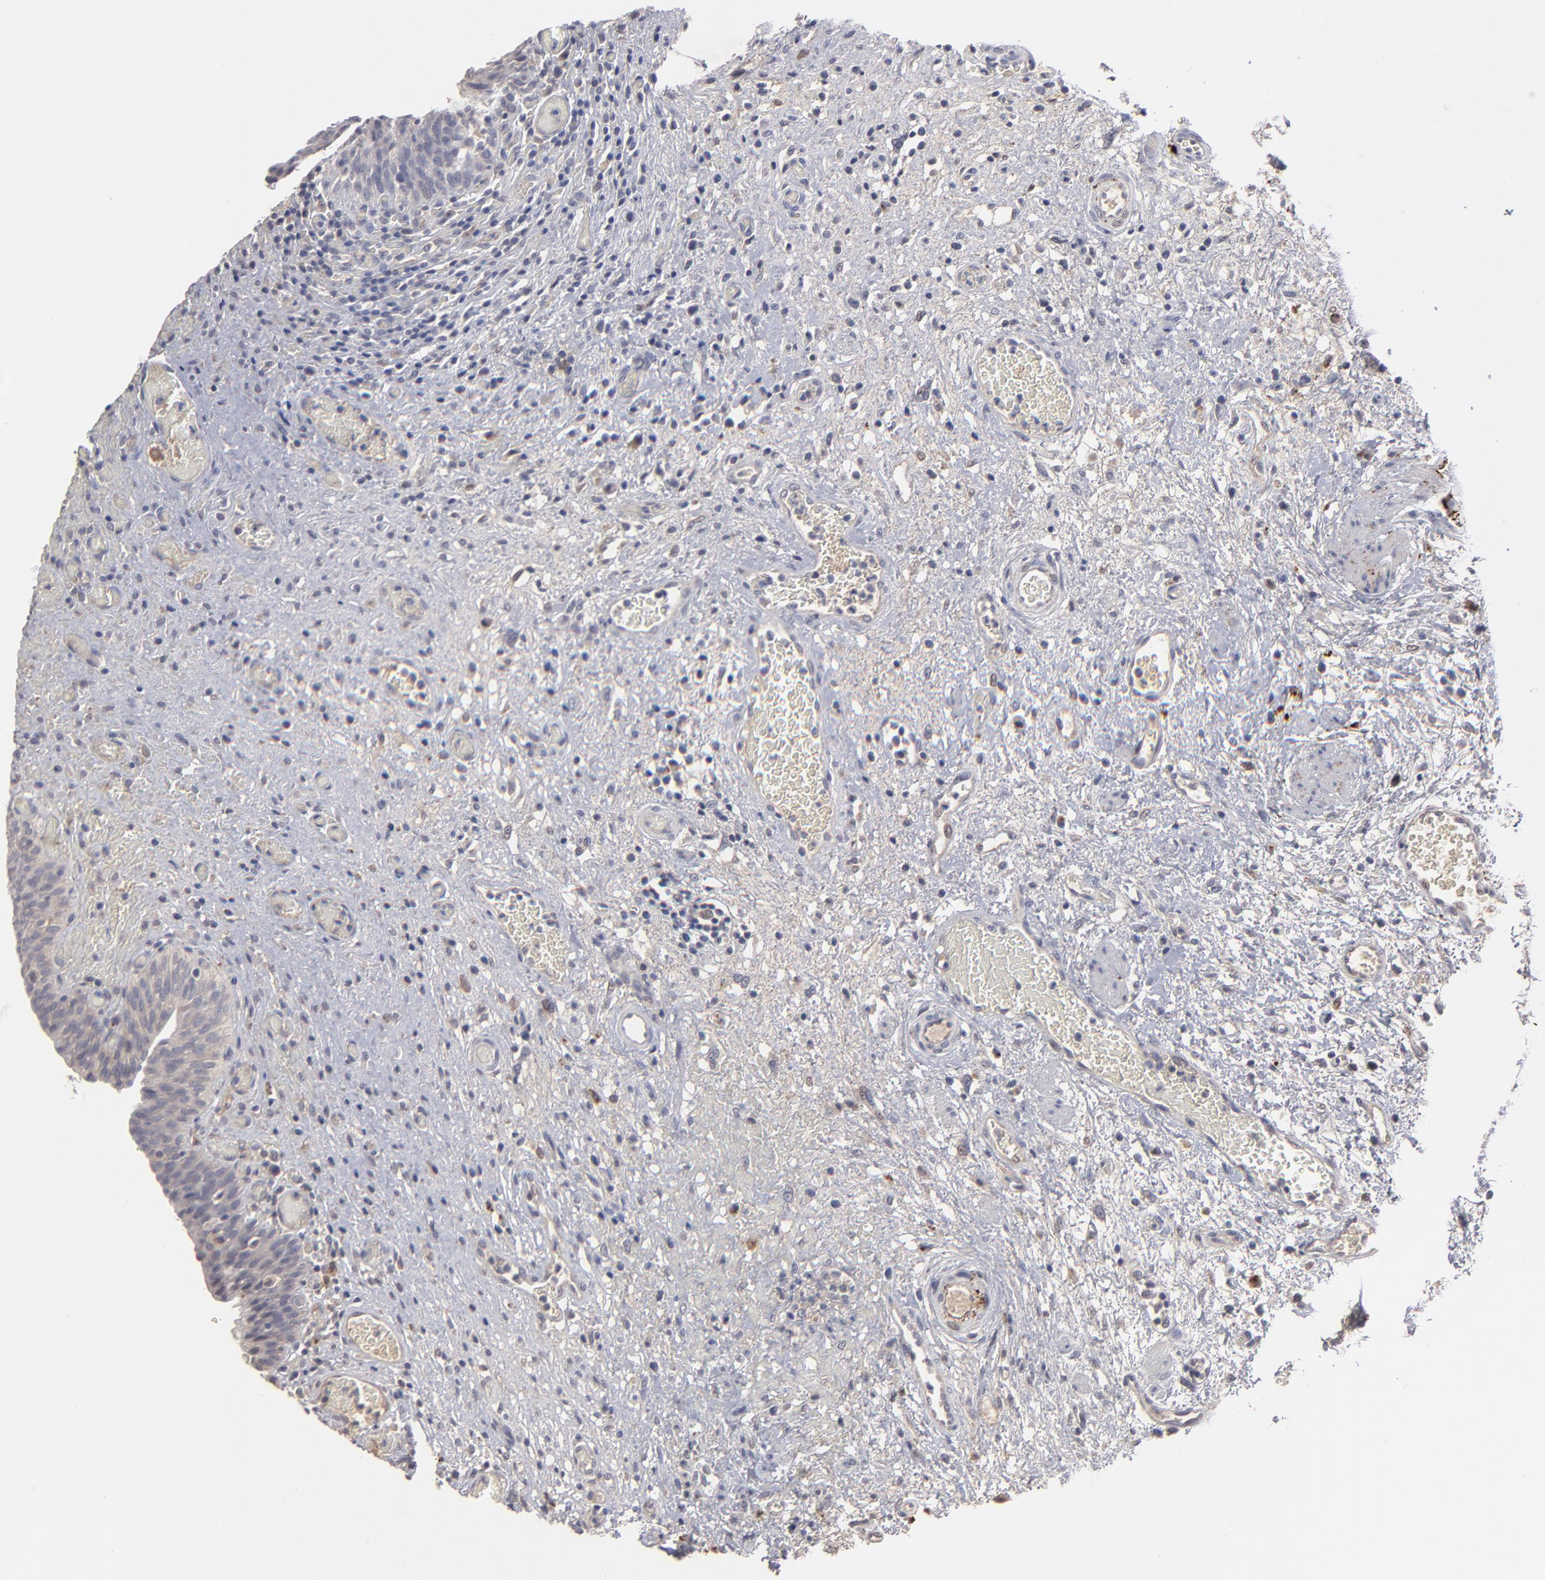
{"staining": {"intensity": "weak", "quantity": "<25%", "location": "cytoplasmic/membranous"}, "tissue": "urinary bladder", "cell_type": "Urothelial cells", "image_type": "normal", "snomed": [{"axis": "morphology", "description": "Normal tissue, NOS"}, {"axis": "morphology", "description": "Urothelial carcinoma, High grade"}, {"axis": "topography", "description": "Urinary bladder"}], "caption": "Normal urinary bladder was stained to show a protein in brown. There is no significant expression in urothelial cells.", "gene": "GPM6B", "patient": {"sex": "male", "age": 51}}